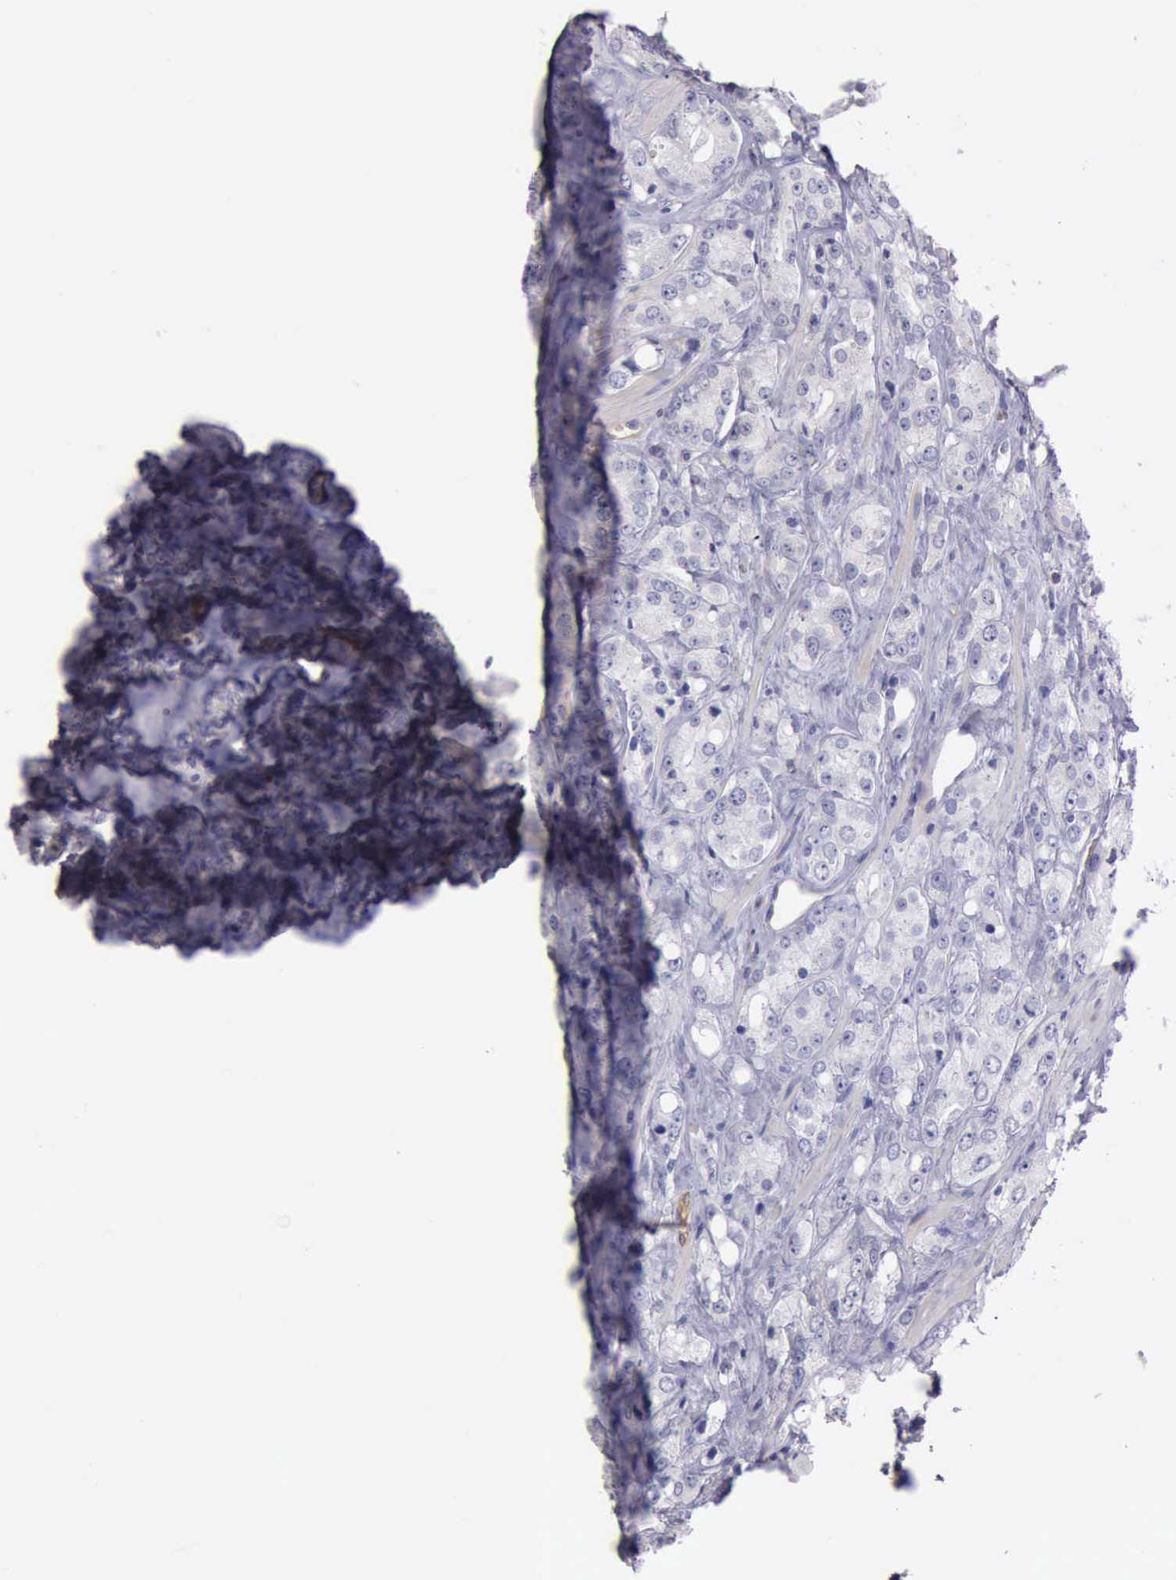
{"staining": {"intensity": "negative", "quantity": "none", "location": "none"}, "tissue": "prostate cancer", "cell_type": "Tumor cells", "image_type": "cancer", "snomed": [{"axis": "morphology", "description": "Adenocarcinoma, High grade"}, {"axis": "topography", "description": "Prostate"}], "caption": "The image shows no significant expression in tumor cells of prostate cancer.", "gene": "TCEANC", "patient": {"sex": "male", "age": 67}}